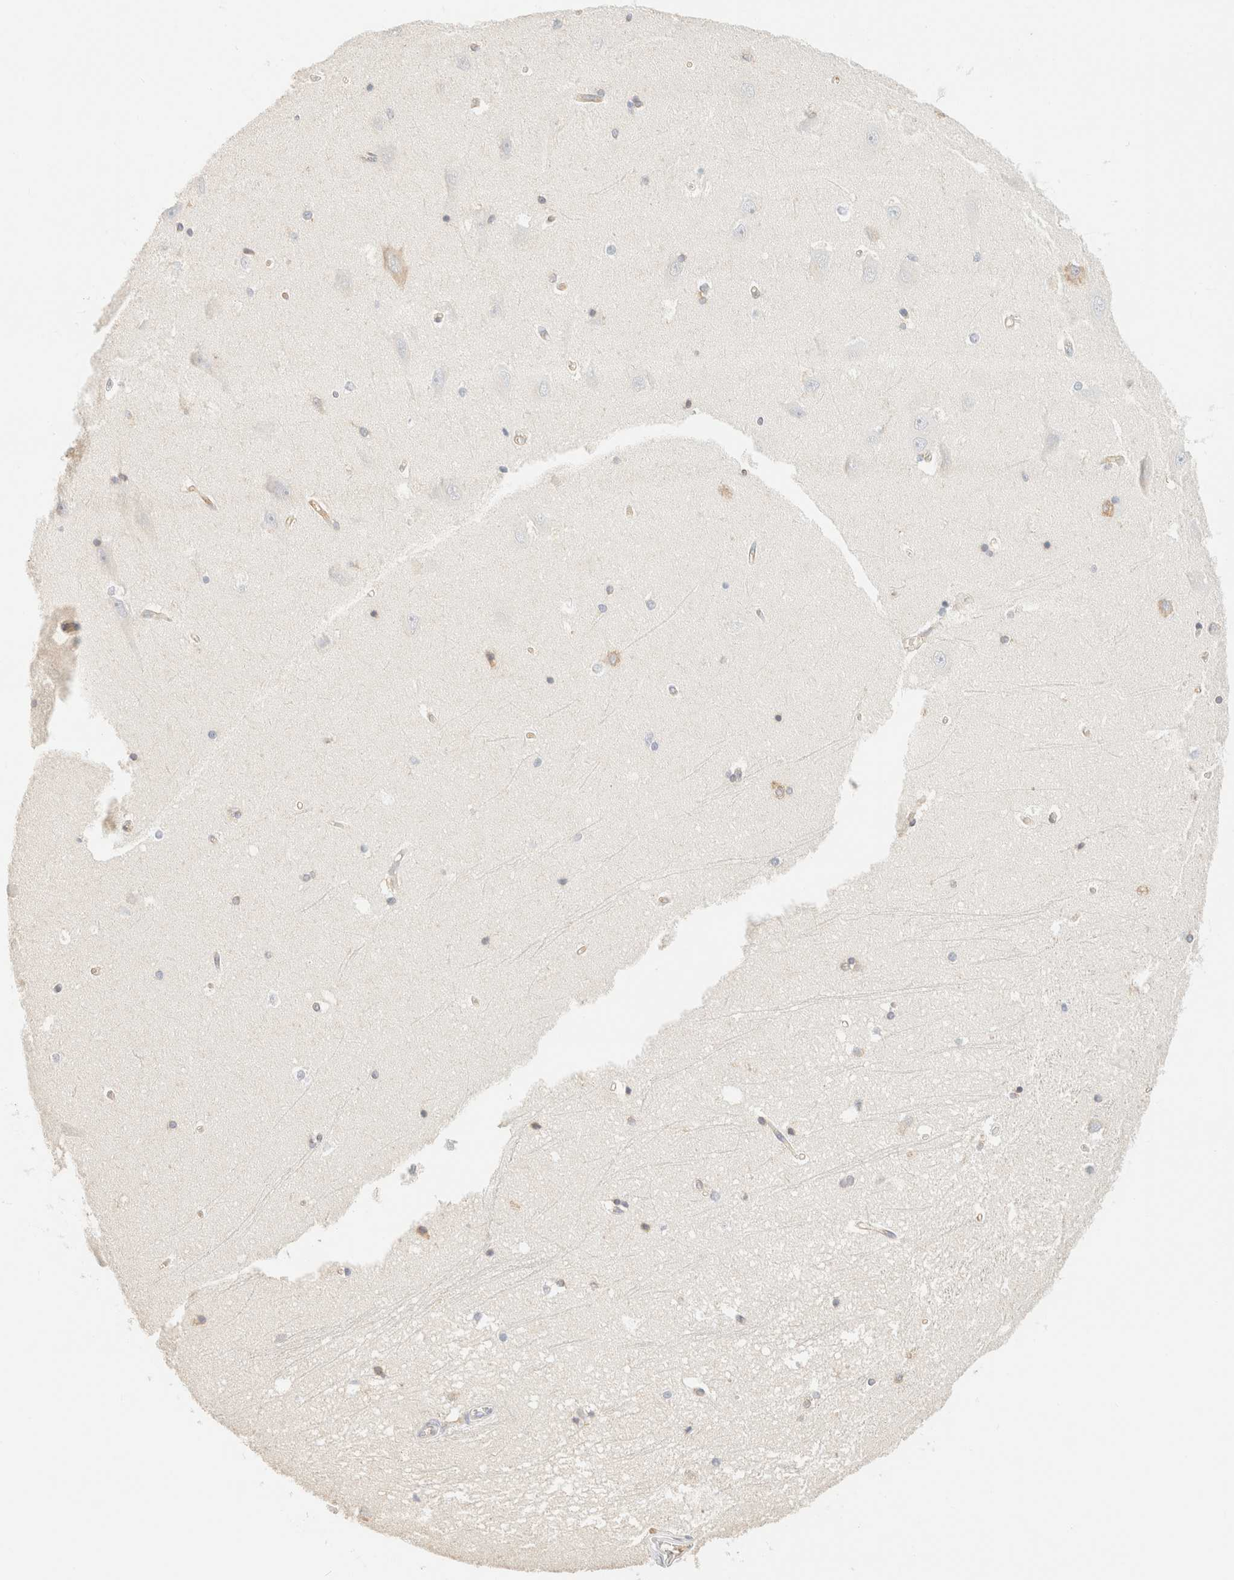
{"staining": {"intensity": "weak", "quantity": "<25%", "location": "cytoplasmic/membranous"}, "tissue": "hippocampus", "cell_type": "Glial cells", "image_type": "normal", "snomed": [{"axis": "morphology", "description": "Normal tissue, NOS"}, {"axis": "topography", "description": "Hippocampus"}], "caption": "A high-resolution histopathology image shows IHC staining of normal hippocampus, which exhibits no significant staining in glial cells. (Stains: DAB immunohistochemistry (IHC) with hematoxylin counter stain, Microscopy: brightfield microscopy at high magnification).", "gene": "FHOD1", "patient": {"sex": "male", "age": 45}}